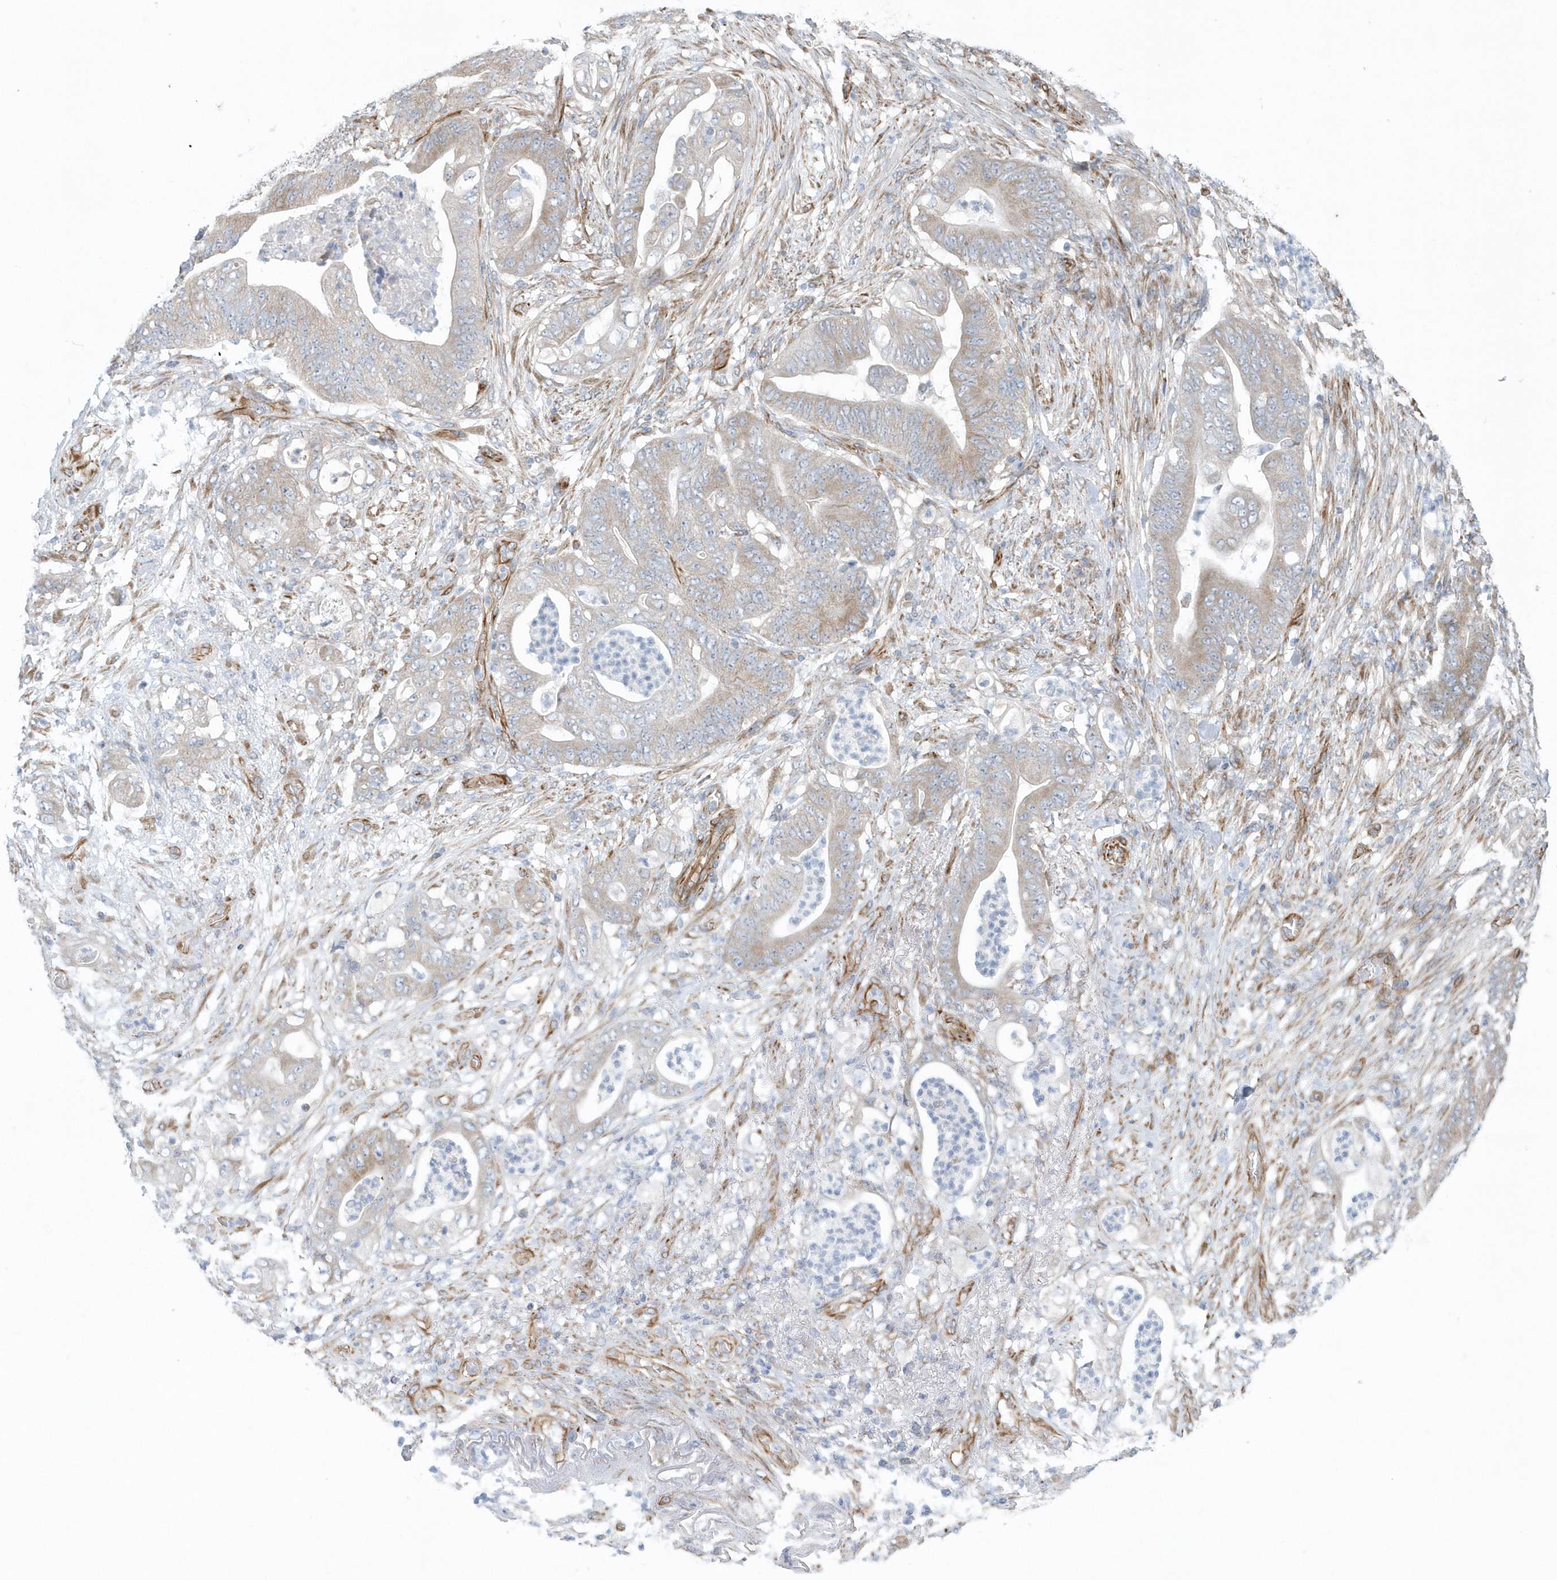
{"staining": {"intensity": "weak", "quantity": "25%-75%", "location": "cytoplasmic/membranous"}, "tissue": "stomach cancer", "cell_type": "Tumor cells", "image_type": "cancer", "snomed": [{"axis": "morphology", "description": "Adenocarcinoma, NOS"}, {"axis": "topography", "description": "Stomach"}], "caption": "IHC of human stomach cancer reveals low levels of weak cytoplasmic/membranous positivity in about 25%-75% of tumor cells. (brown staining indicates protein expression, while blue staining denotes nuclei).", "gene": "GPR152", "patient": {"sex": "female", "age": 73}}